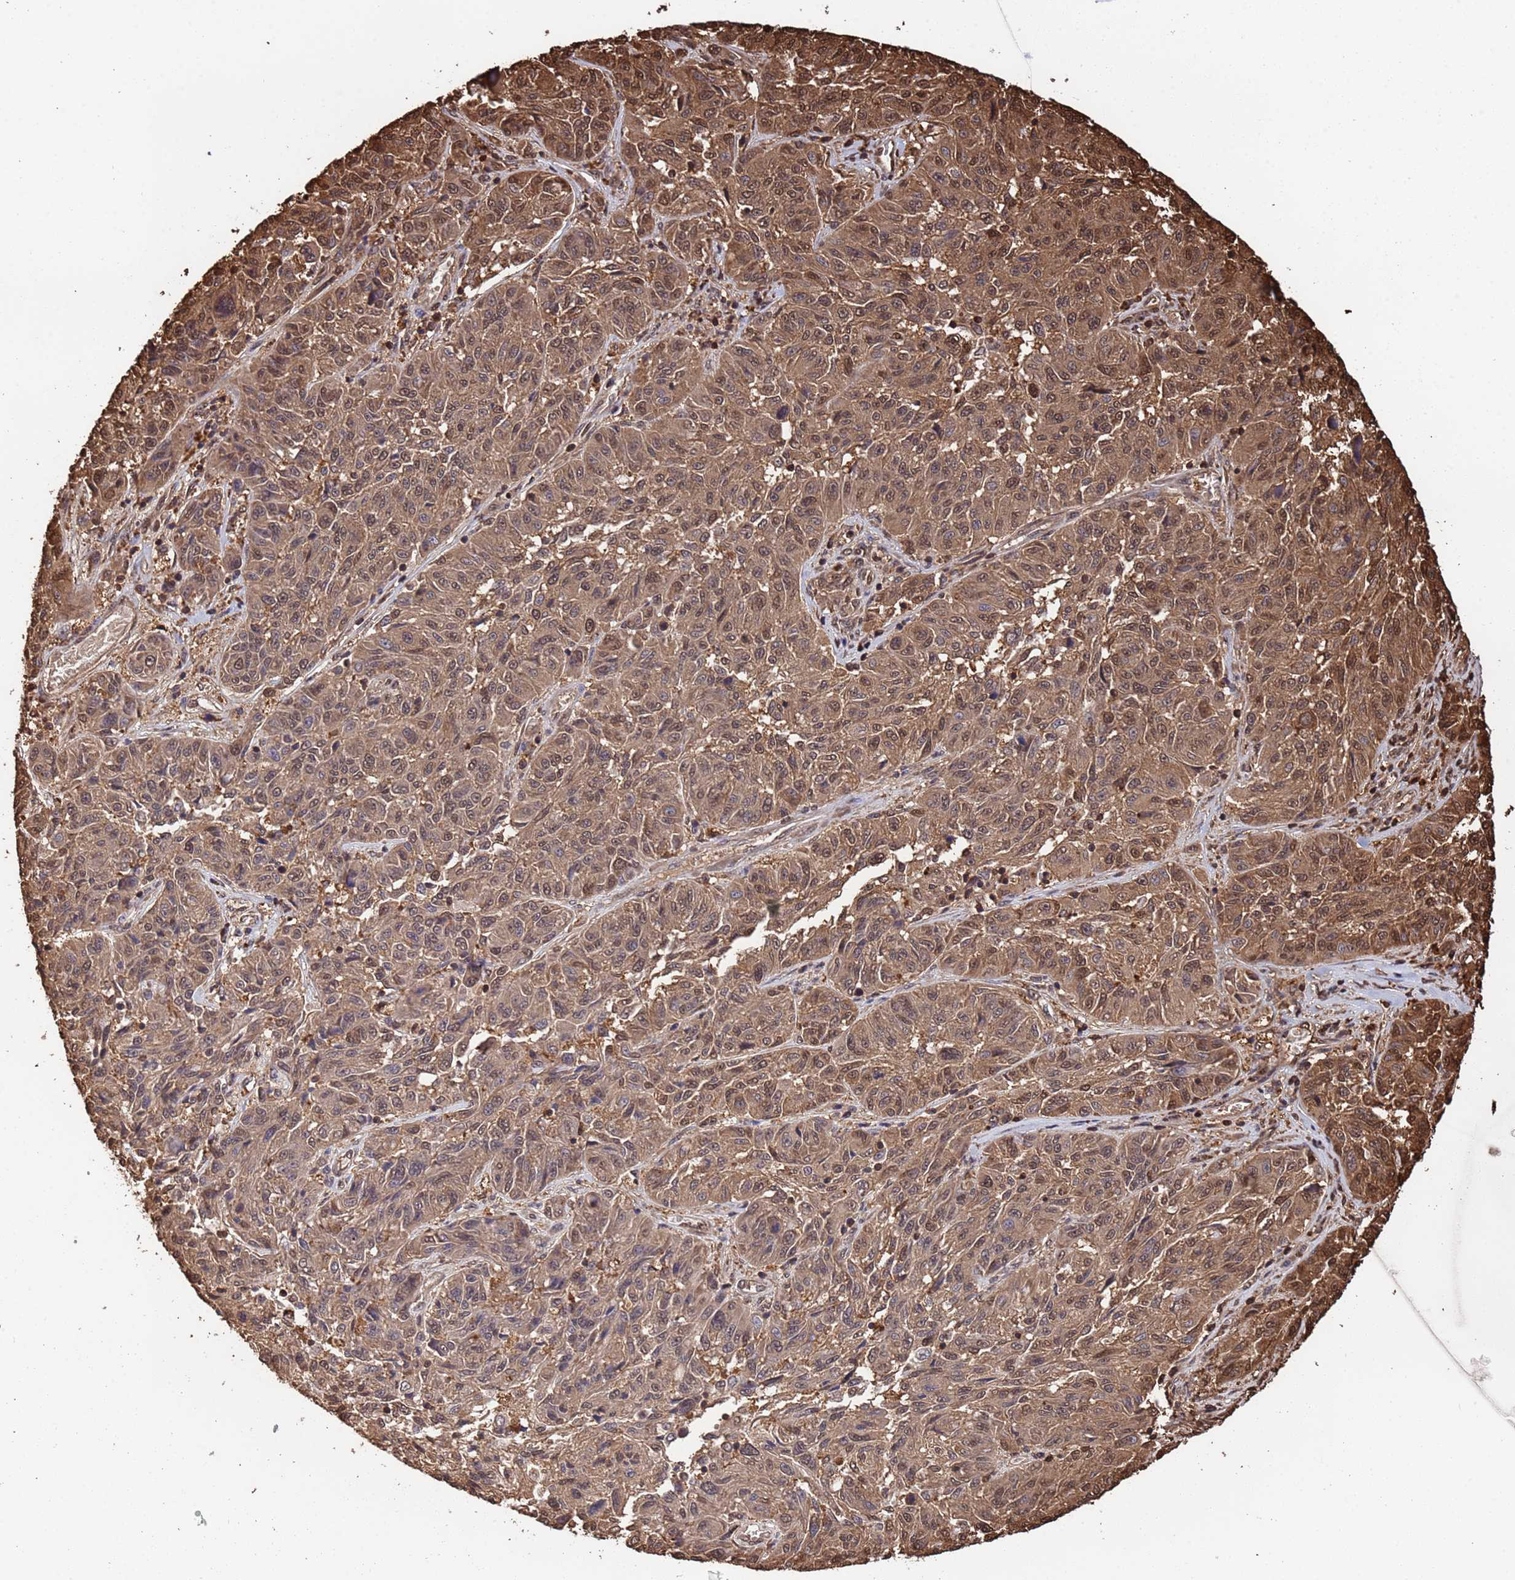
{"staining": {"intensity": "moderate", "quantity": ">75%", "location": "cytoplasmic/membranous,nuclear"}, "tissue": "melanoma", "cell_type": "Tumor cells", "image_type": "cancer", "snomed": [{"axis": "morphology", "description": "Malignant melanoma, NOS"}, {"axis": "topography", "description": "Skin"}], "caption": "The micrograph reveals a brown stain indicating the presence of a protein in the cytoplasmic/membranous and nuclear of tumor cells in melanoma.", "gene": "SUMO4", "patient": {"sex": "male", "age": 53}}